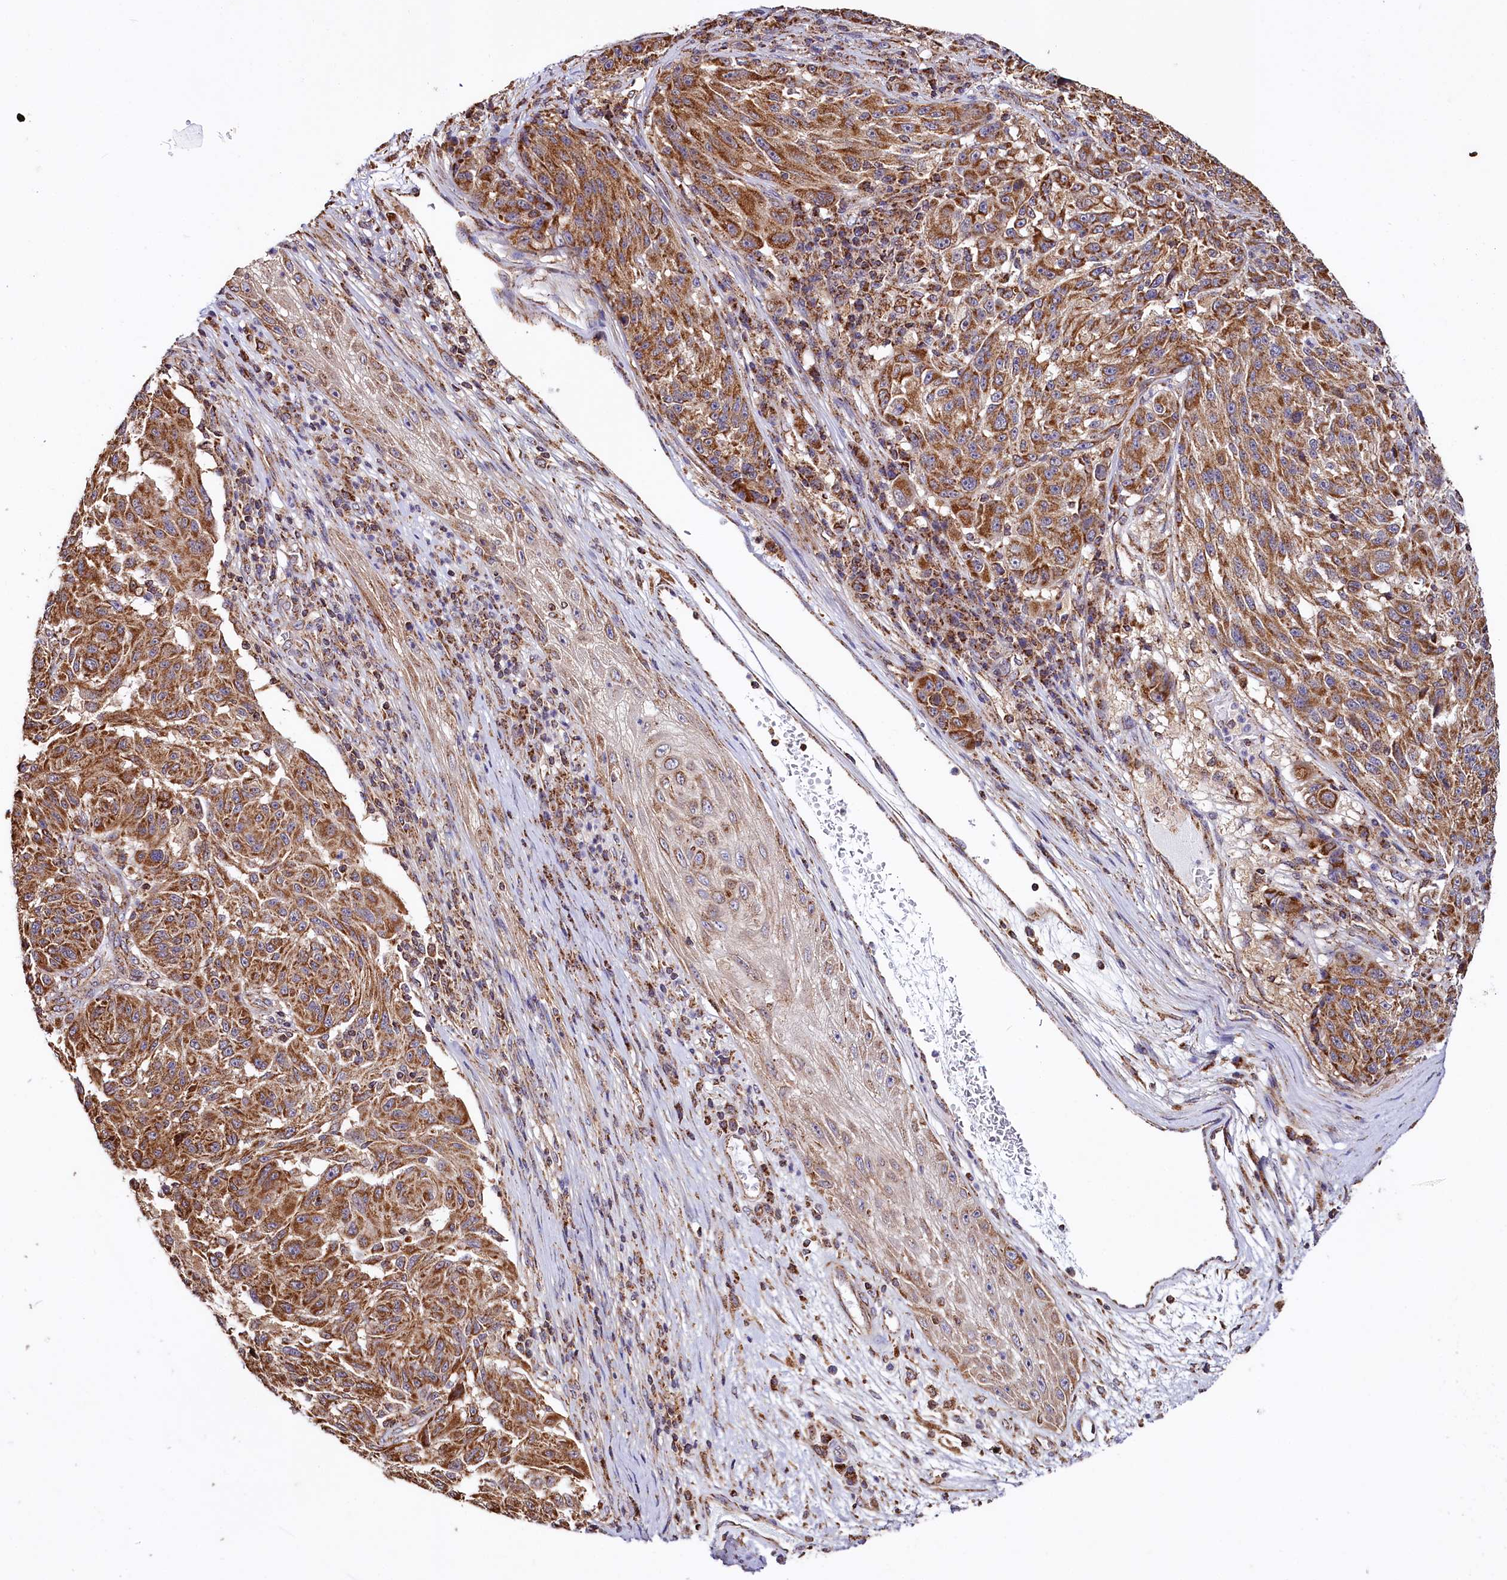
{"staining": {"intensity": "moderate", "quantity": ">75%", "location": "cytoplasmic/membranous"}, "tissue": "melanoma", "cell_type": "Tumor cells", "image_type": "cancer", "snomed": [{"axis": "morphology", "description": "Malignant melanoma, NOS"}, {"axis": "topography", "description": "Skin"}], "caption": "High-magnification brightfield microscopy of melanoma stained with DAB (3,3'-diaminobenzidine) (brown) and counterstained with hematoxylin (blue). tumor cells exhibit moderate cytoplasmic/membranous positivity is appreciated in about>75% of cells.", "gene": "NUDT15", "patient": {"sex": "male", "age": 53}}